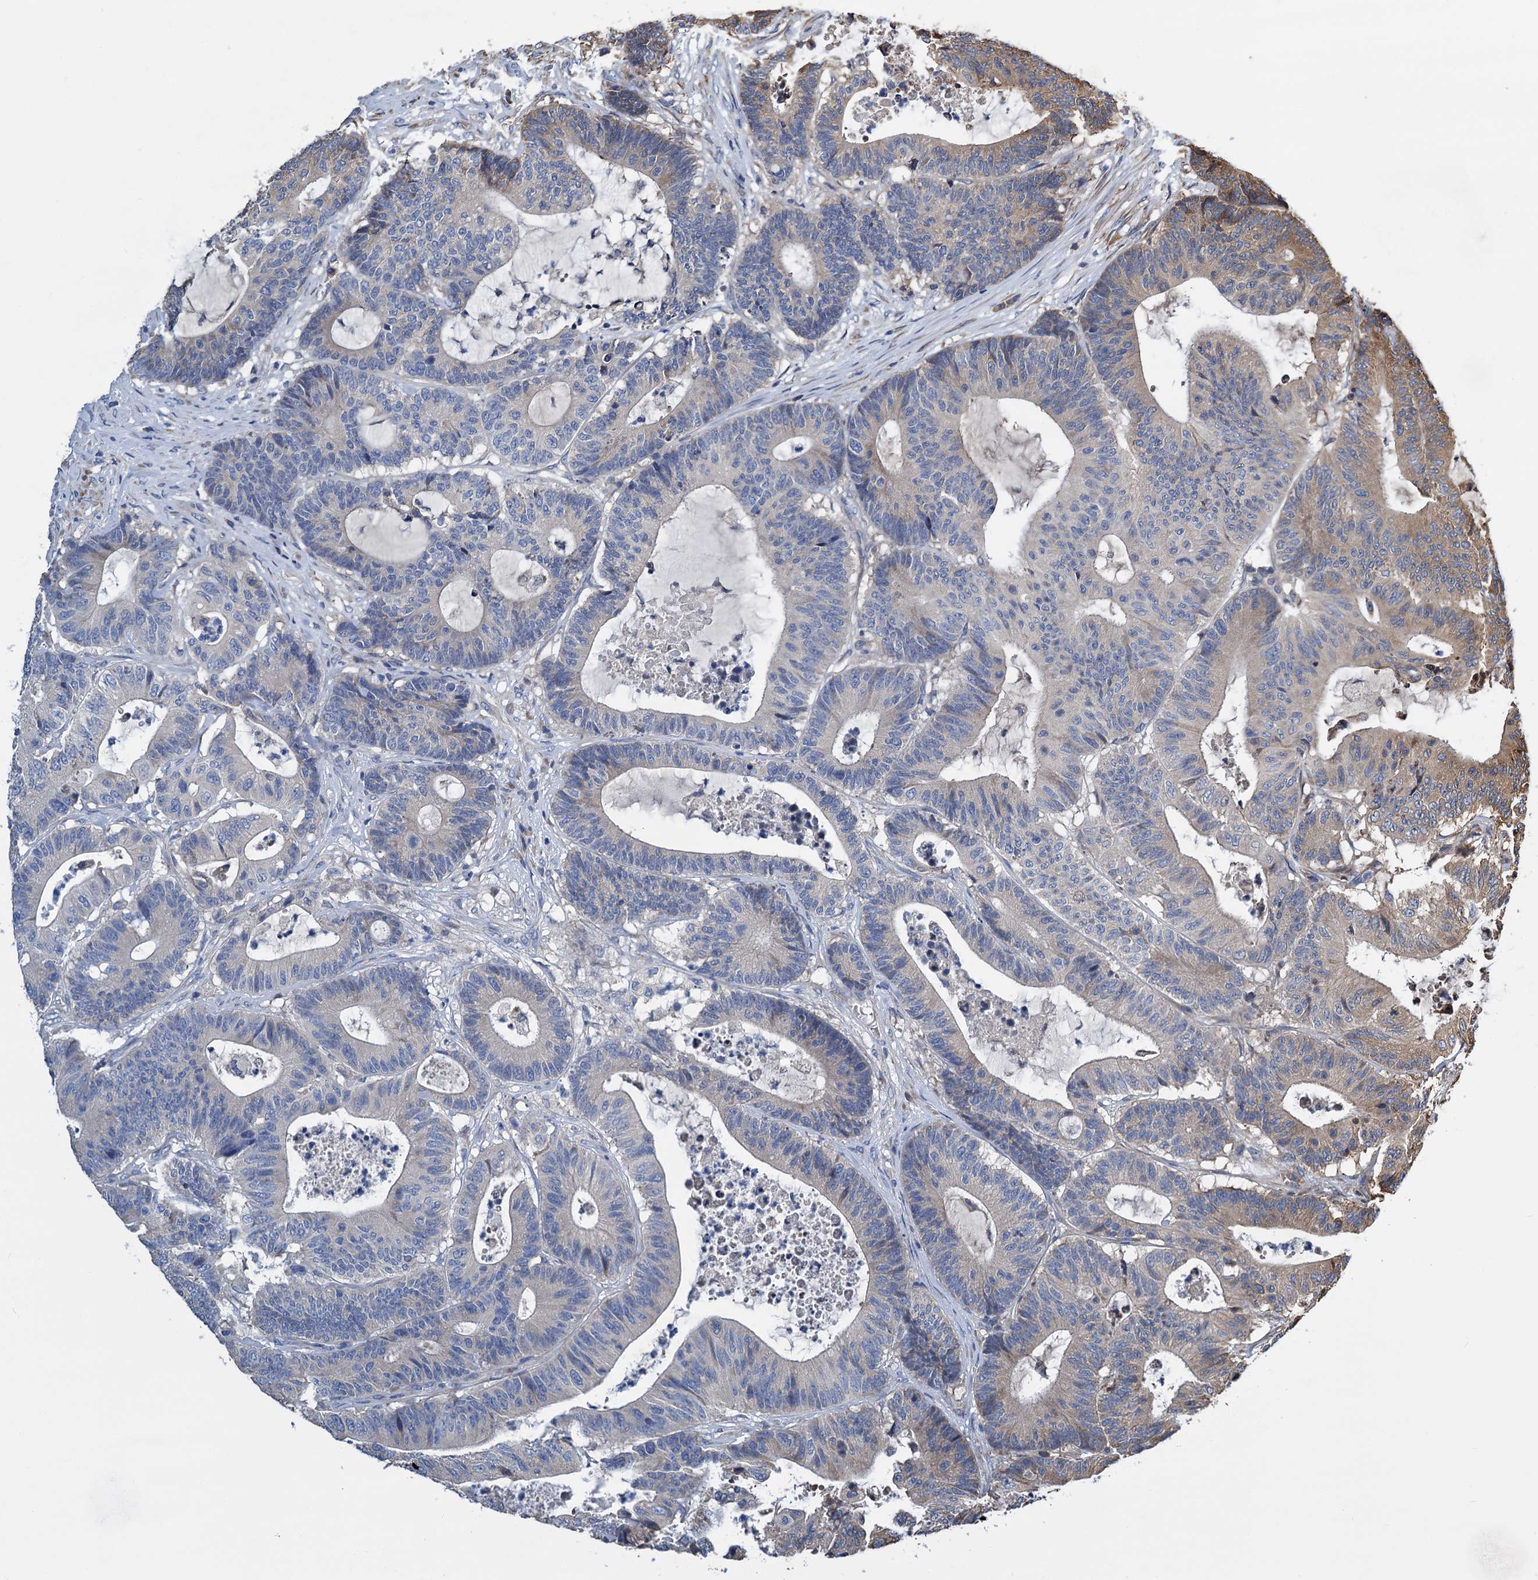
{"staining": {"intensity": "moderate", "quantity": "<25%", "location": "cytoplasmic/membranous"}, "tissue": "colorectal cancer", "cell_type": "Tumor cells", "image_type": "cancer", "snomed": [{"axis": "morphology", "description": "Adenocarcinoma, NOS"}, {"axis": "topography", "description": "Colon"}], "caption": "A micrograph of colorectal cancer (adenocarcinoma) stained for a protein reveals moderate cytoplasmic/membranous brown staining in tumor cells.", "gene": "LINS1", "patient": {"sex": "female", "age": 84}}